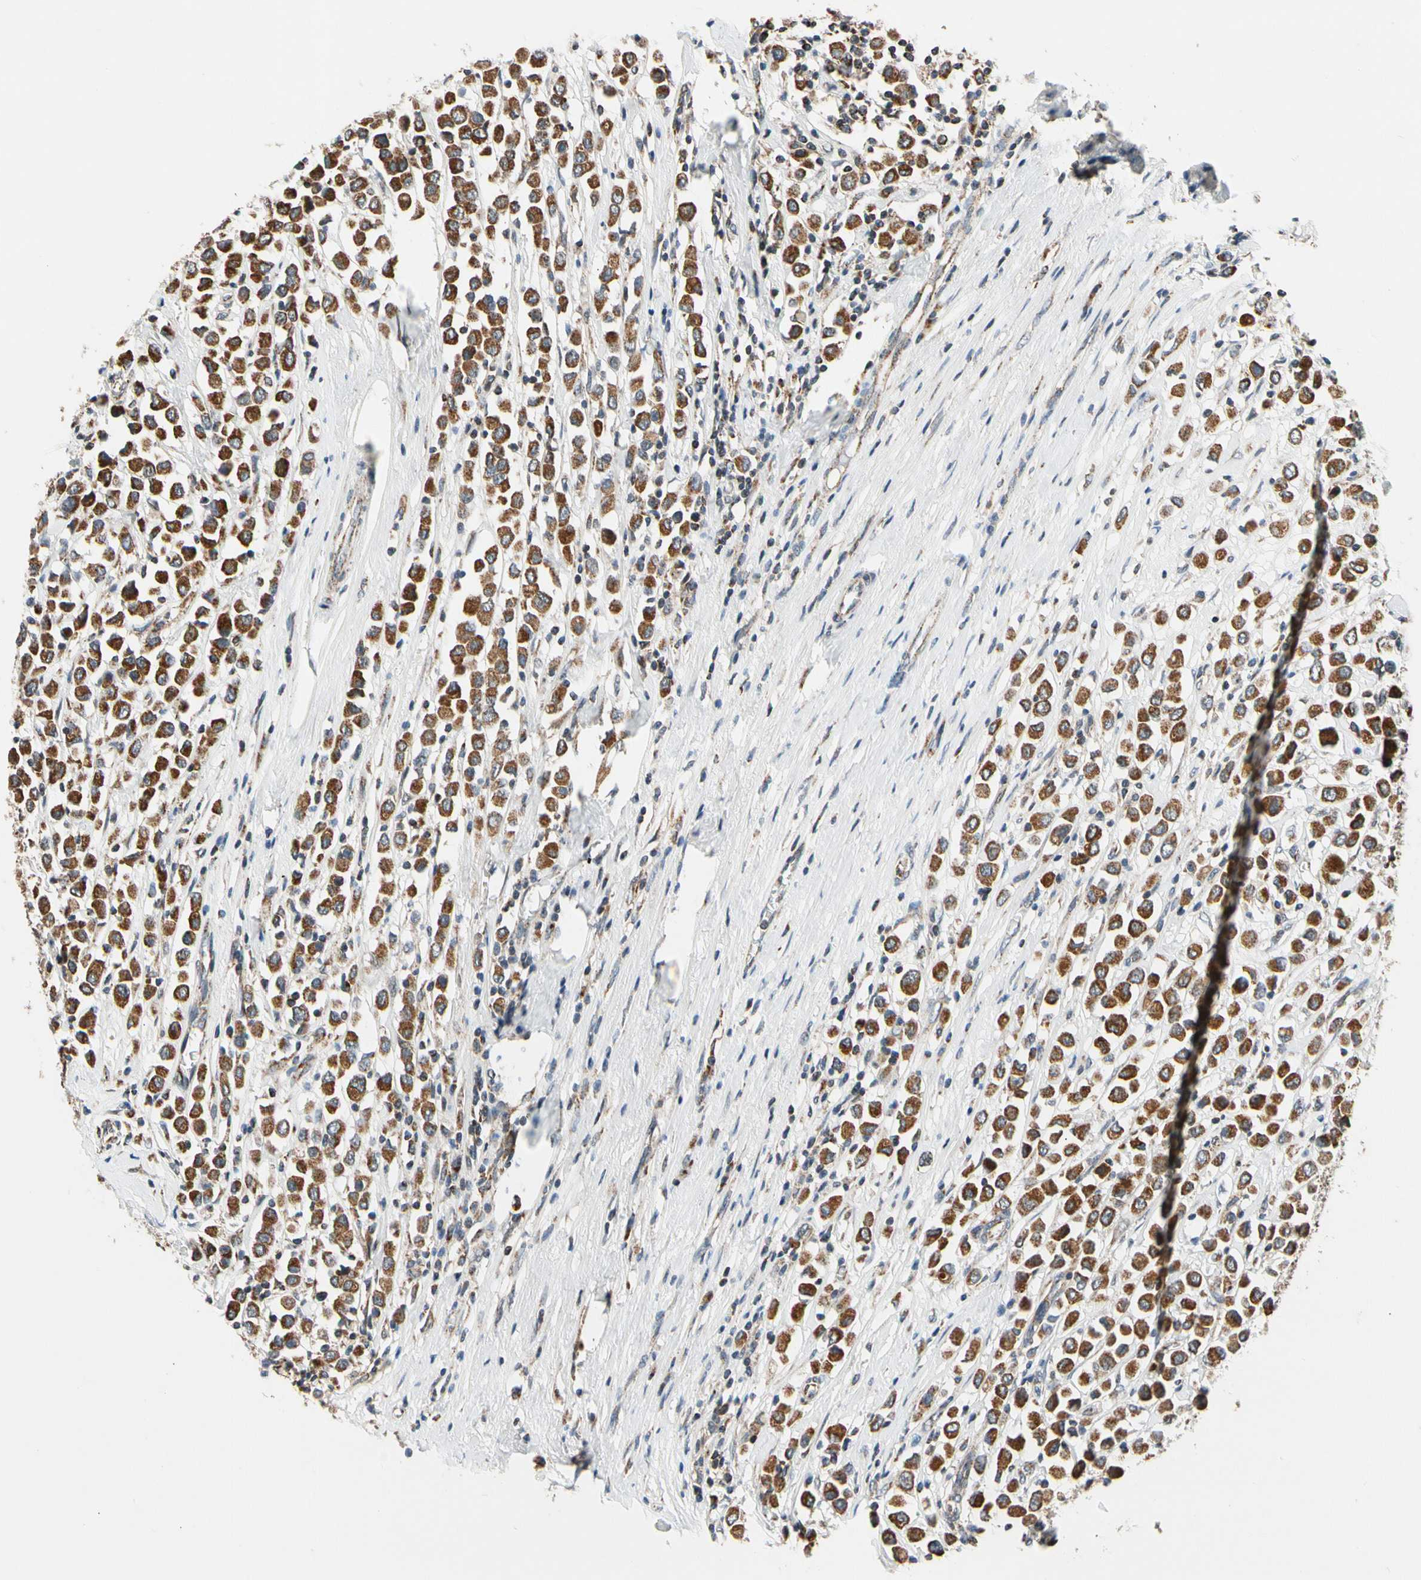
{"staining": {"intensity": "moderate", "quantity": ">75%", "location": "cytoplasmic/membranous"}, "tissue": "breast cancer", "cell_type": "Tumor cells", "image_type": "cancer", "snomed": [{"axis": "morphology", "description": "Duct carcinoma"}, {"axis": "topography", "description": "Breast"}], "caption": "Breast cancer (invasive ductal carcinoma) stained for a protein shows moderate cytoplasmic/membranous positivity in tumor cells.", "gene": "KHDC4", "patient": {"sex": "female", "age": 61}}